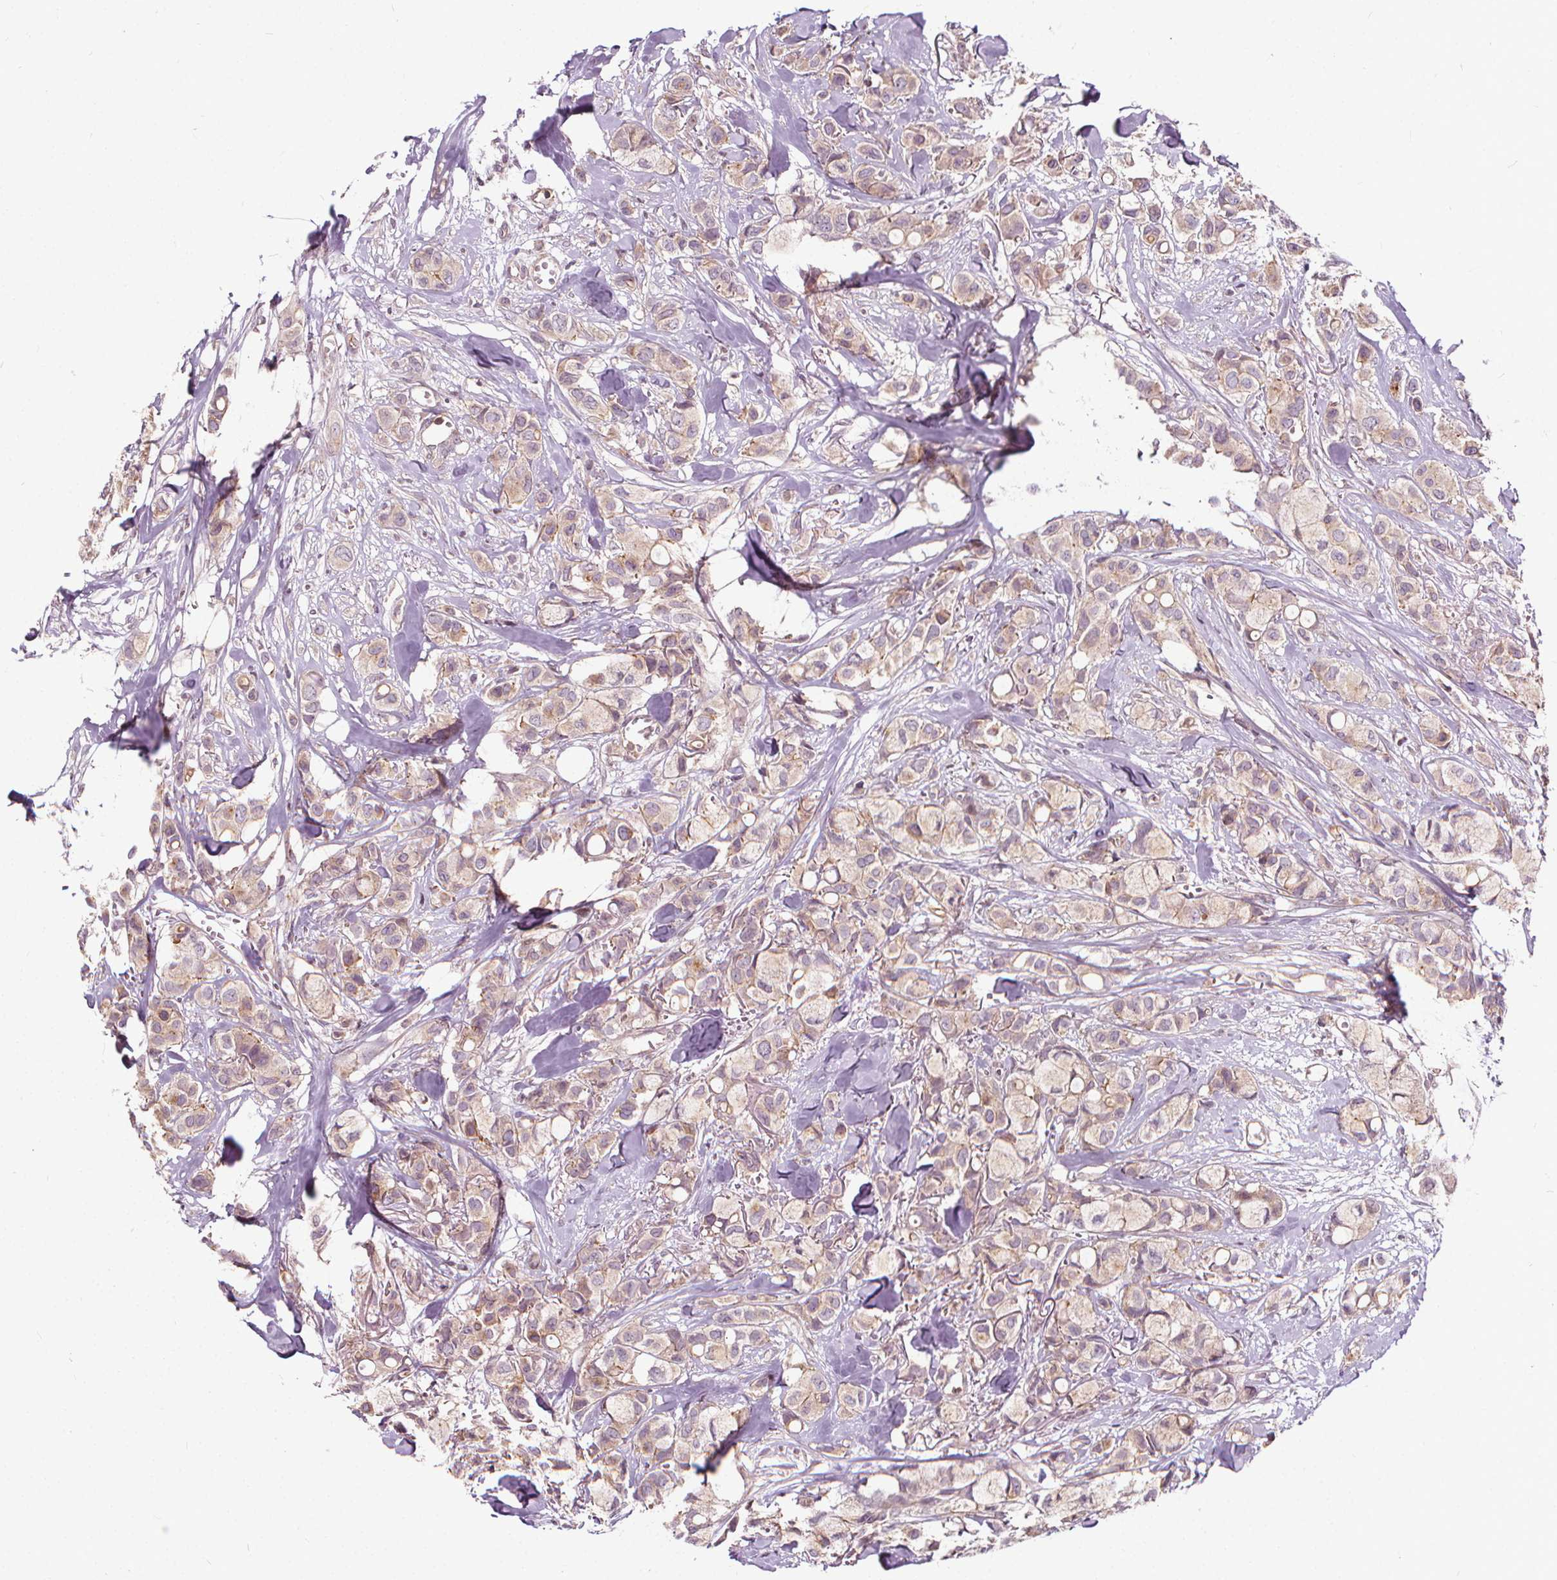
{"staining": {"intensity": "weak", "quantity": ">75%", "location": "cytoplasmic/membranous"}, "tissue": "breast cancer", "cell_type": "Tumor cells", "image_type": "cancer", "snomed": [{"axis": "morphology", "description": "Duct carcinoma"}, {"axis": "topography", "description": "Breast"}], "caption": "Immunohistochemistry of human breast intraductal carcinoma exhibits low levels of weak cytoplasmic/membranous staining in approximately >75% of tumor cells.", "gene": "INPP5E", "patient": {"sex": "female", "age": 85}}